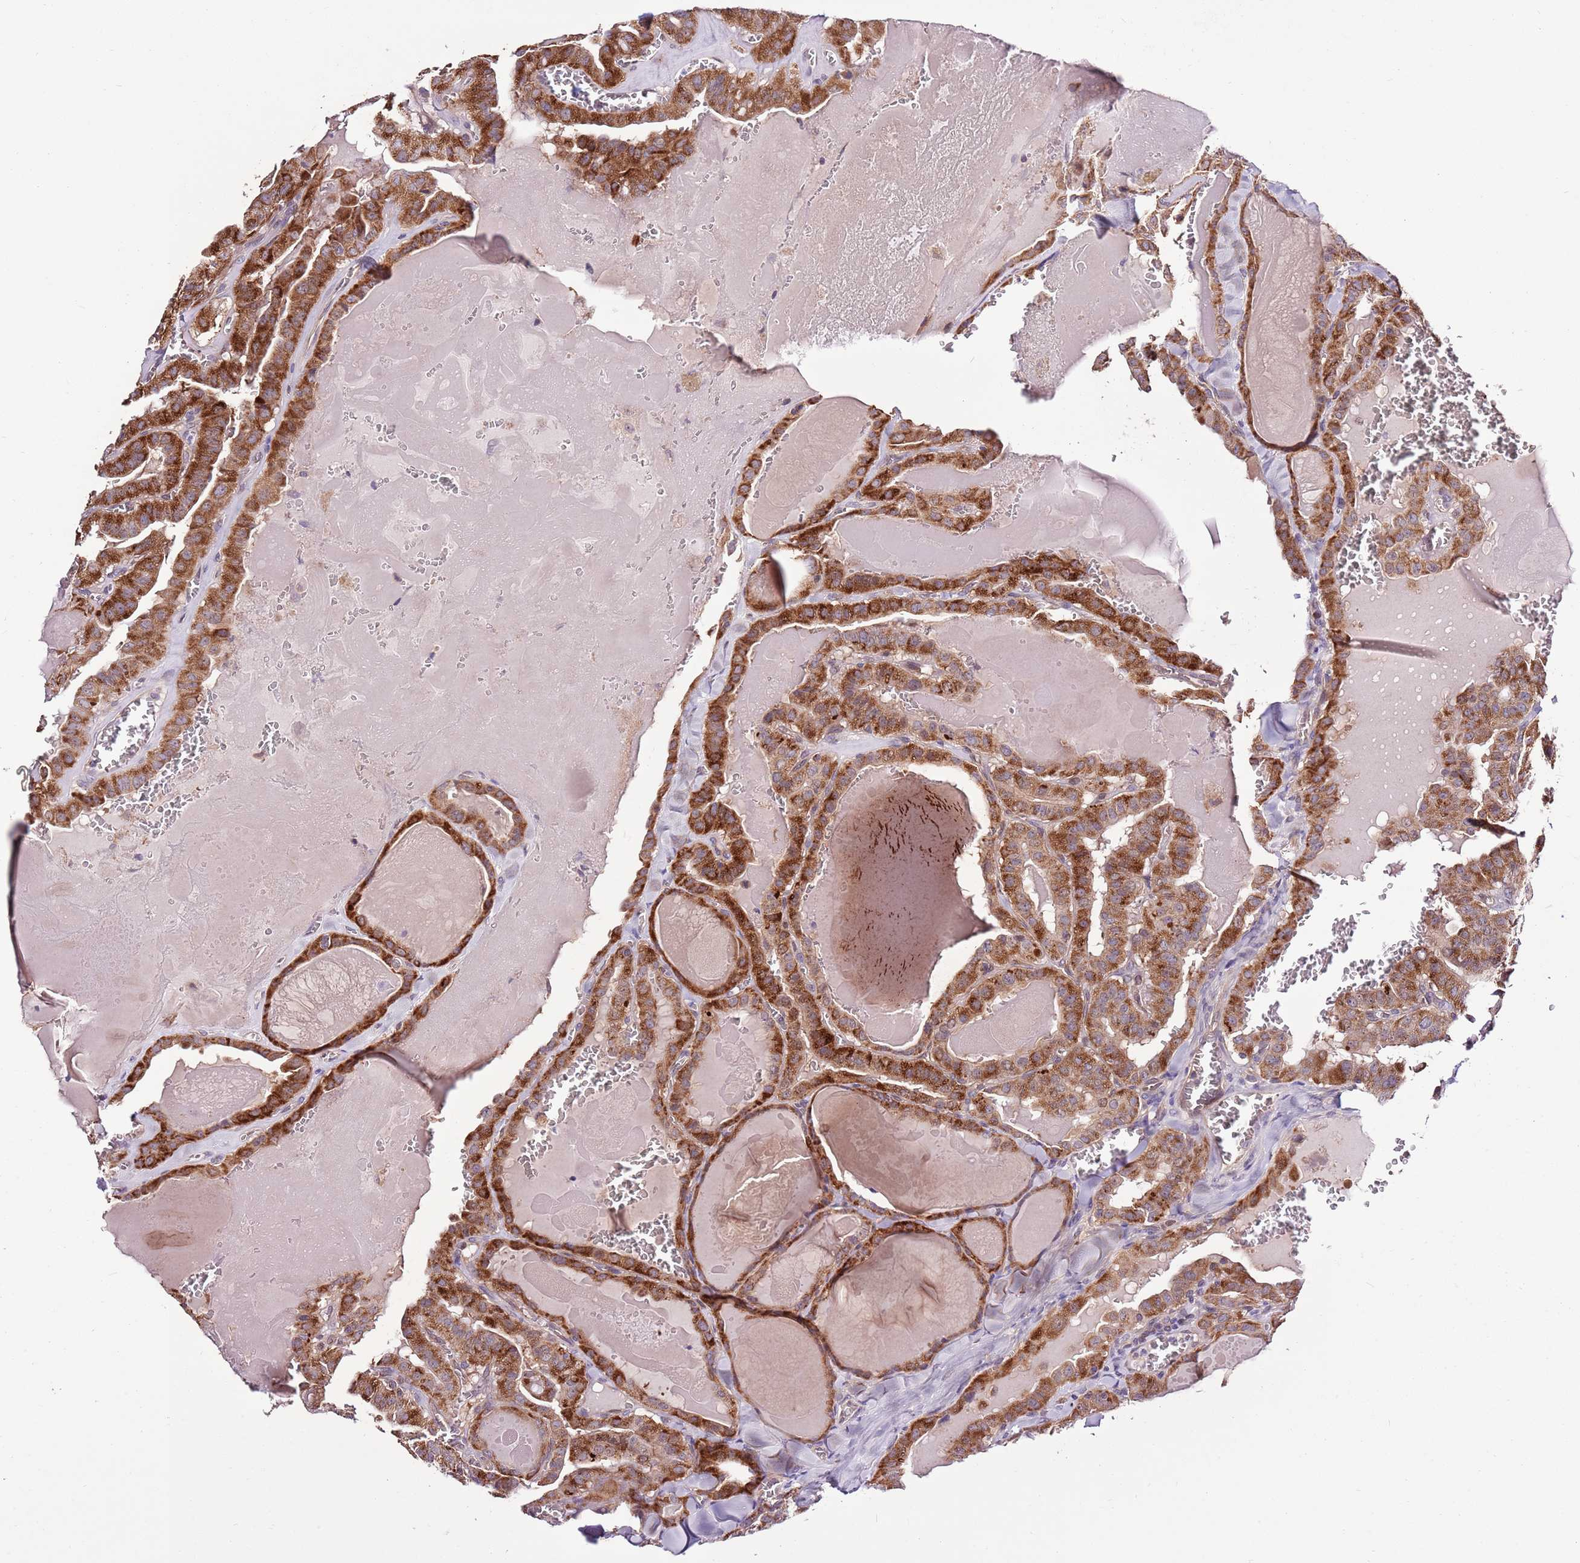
{"staining": {"intensity": "strong", "quantity": ">75%", "location": "cytoplasmic/membranous"}, "tissue": "thyroid cancer", "cell_type": "Tumor cells", "image_type": "cancer", "snomed": [{"axis": "morphology", "description": "Papillary adenocarcinoma, NOS"}, {"axis": "topography", "description": "Thyroid gland"}], "caption": "Strong cytoplasmic/membranous protein expression is appreciated in approximately >75% of tumor cells in thyroid papillary adenocarcinoma.", "gene": "SMG1", "patient": {"sex": "male", "age": 52}}